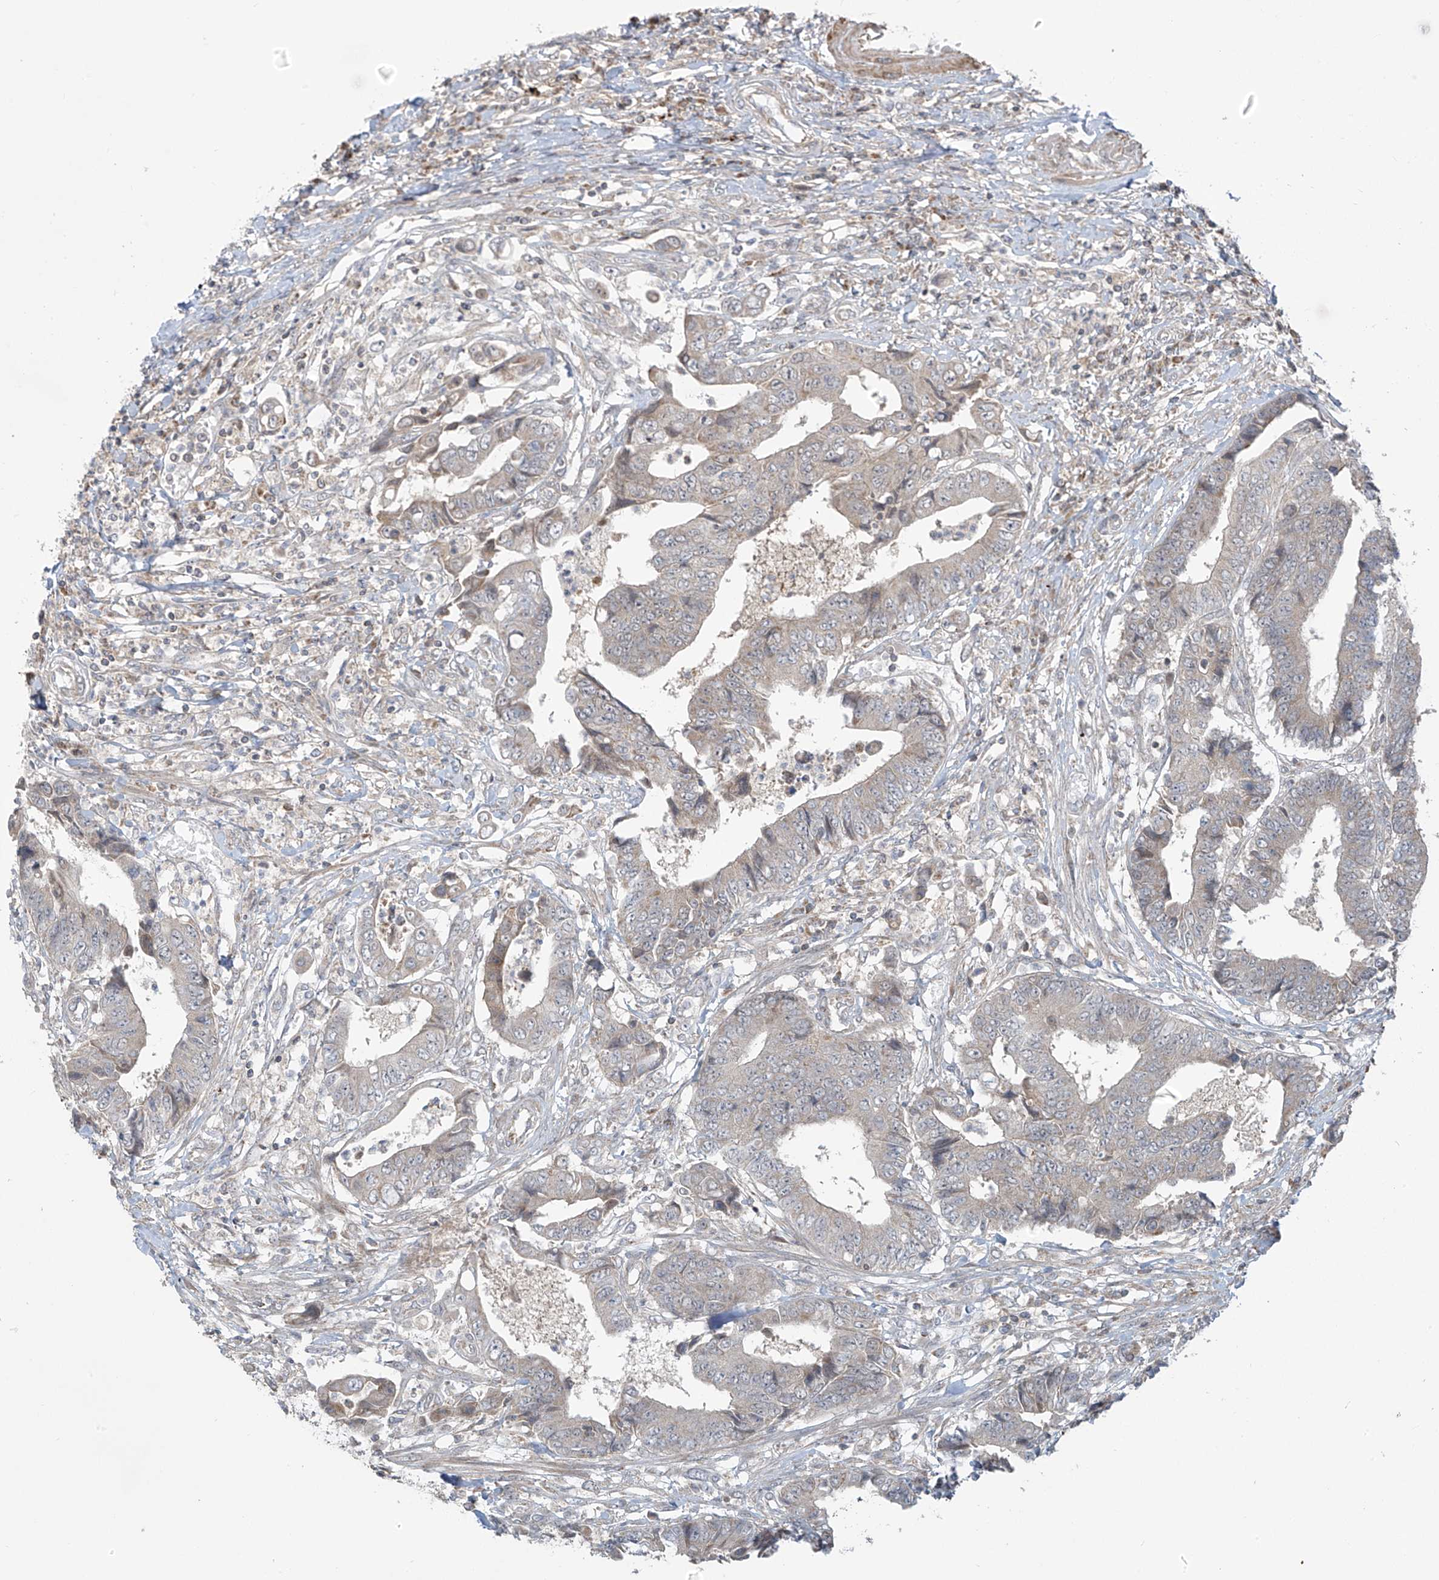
{"staining": {"intensity": "negative", "quantity": "none", "location": "none"}, "tissue": "colorectal cancer", "cell_type": "Tumor cells", "image_type": "cancer", "snomed": [{"axis": "morphology", "description": "Adenocarcinoma, NOS"}, {"axis": "topography", "description": "Rectum"}], "caption": "This photomicrograph is of colorectal cancer stained with immunohistochemistry (IHC) to label a protein in brown with the nuclei are counter-stained blue. There is no expression in tumor cells.", "gene": "HDDC2", "patient": {"sex": "male", "age": 84}}